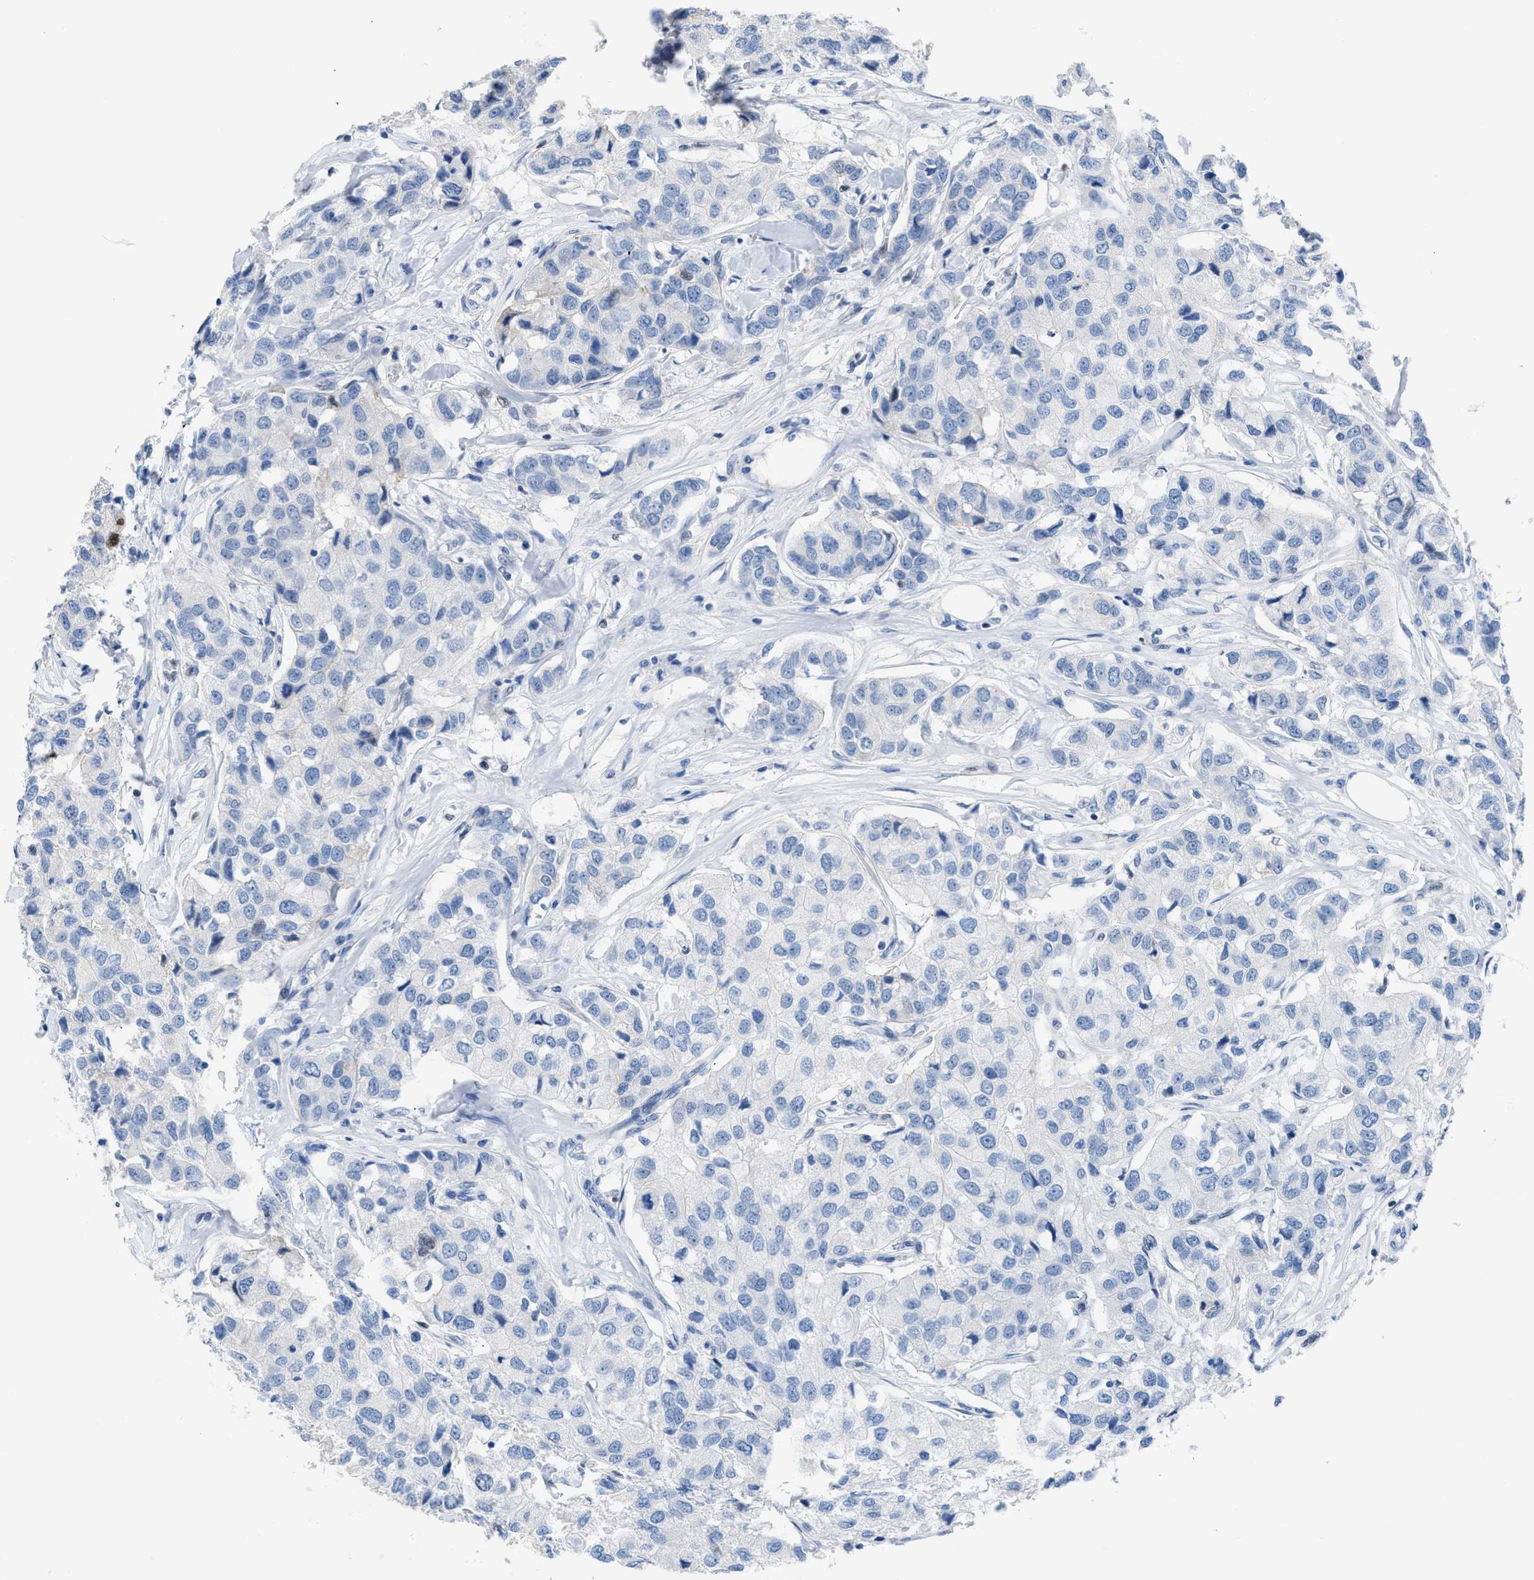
{"staining": {"intensity": "negative", "quantity": "none", "location": "none"}, "tissue": "breast cancer", "cell_type": "Tumor cells", "image_type": "cancer", "snomed": [{"axis": "morphology", "description": "Duct carcinoma"}, {"axis": "topography", "description": "Breast"}], "caption": "This micrograph is of breast cancer (intraductal carcinoma) stained with IHC to label a protein in brown with the nuclei are counter-stained blue. There is no staining in tumor cells.", "gene": "LEF1", "patient": {"sex": "female", "age": 80}}